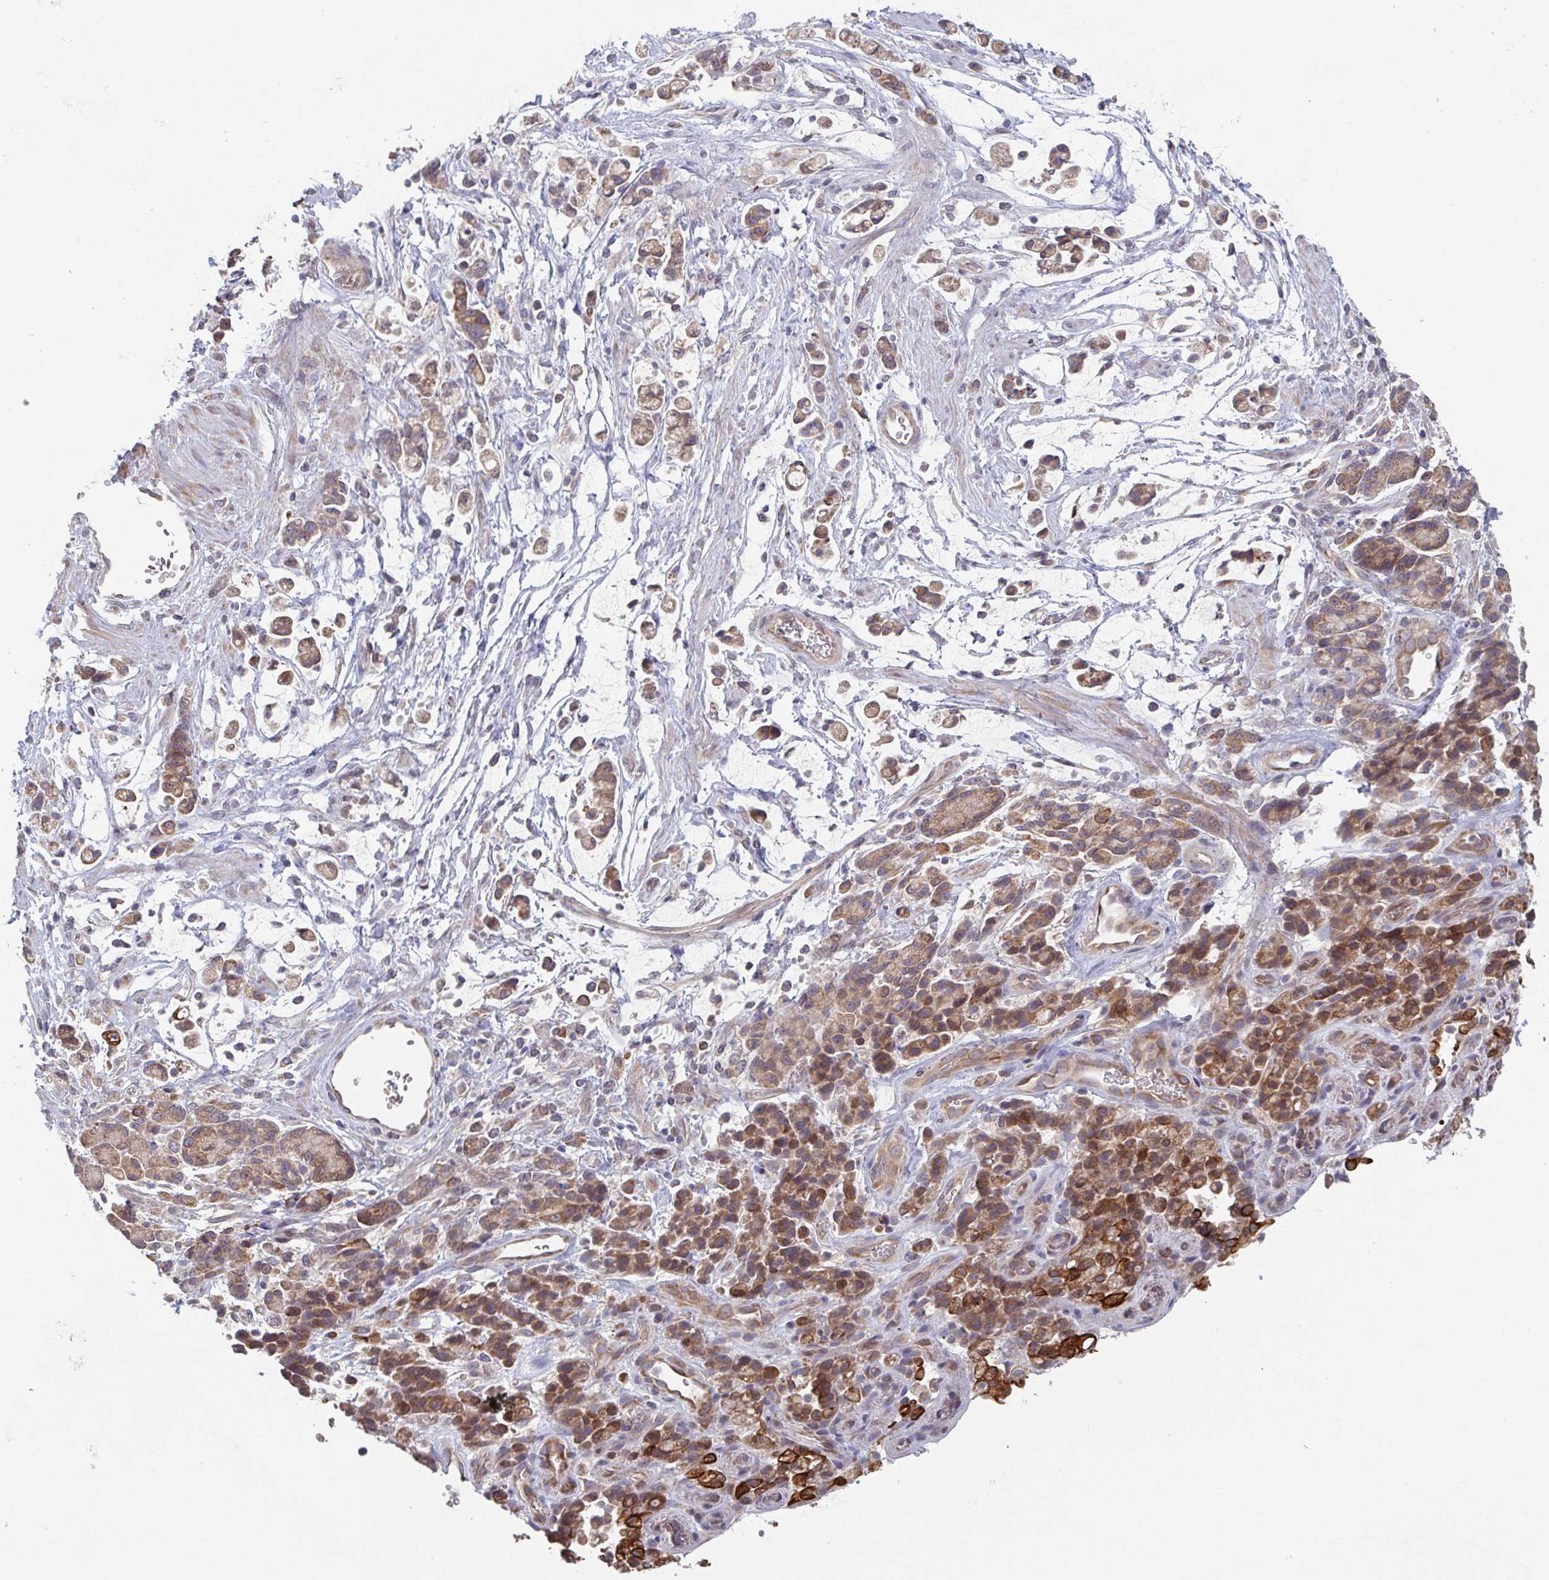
{"staining": {"intensity": "moderate", "quantity": ">75%", "location": "cytoplasmic/membranous"}, "tissue": "stomach cancer", "cell_type": "Tumor cells", "image_type": "cancer", "snomed": [{"axis": "morphology", "description": "Adenocarcinoma, NOS"}, {"axis": "topography", "description": "Stomach"}], "caption": "Immunohistochemistry (DAB (3,3'-diaminobenzidine)) staining of stomach cancer (adenocarcinoma) shows moderate cytoplasmic/membranous protein positivity in approximately >75% of tumor cells.", "gene": "ELOVL1", "patient": {"sex": "female", "age": 60}}